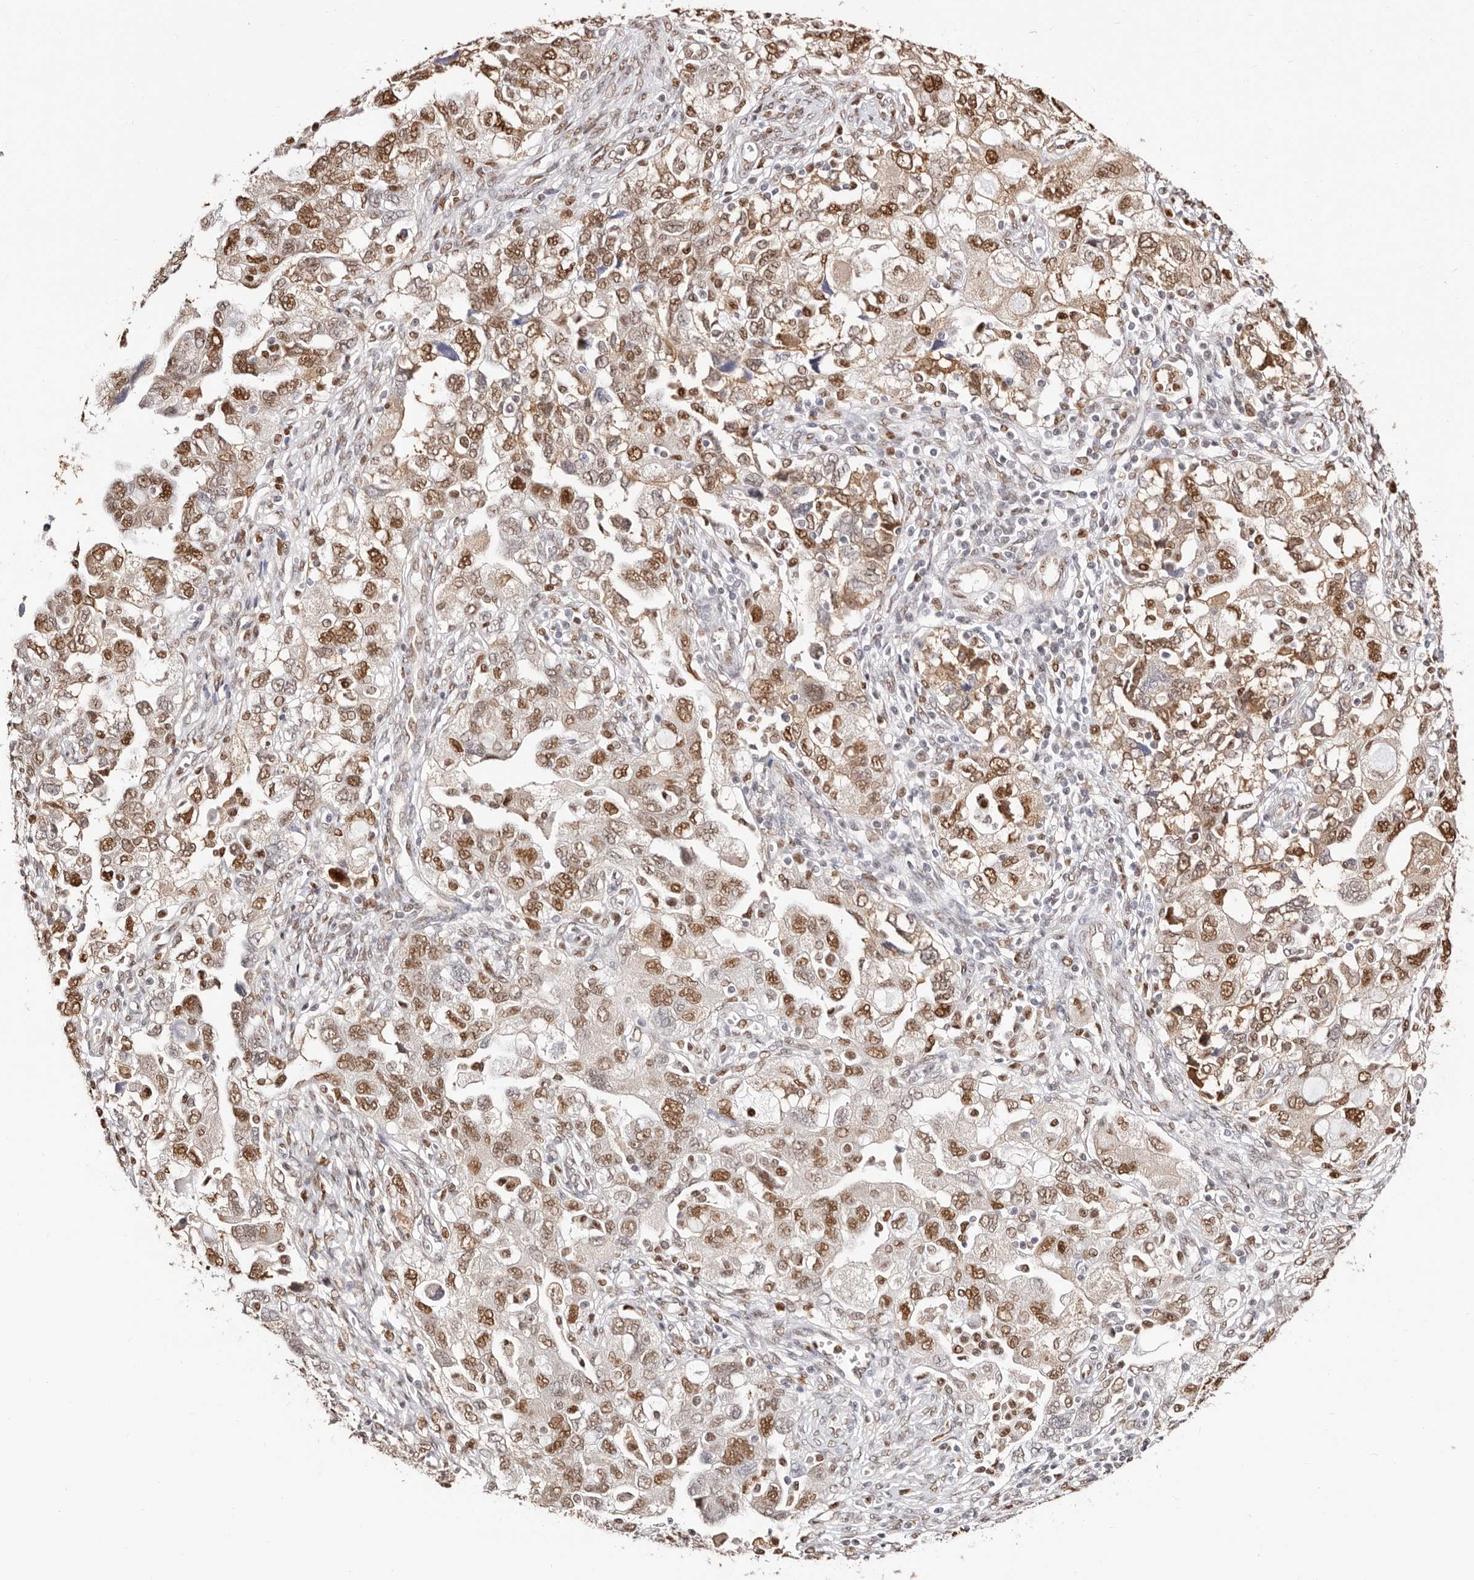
{"staining": {"intensity": "moderate", "quantity": ">75%", "location": "nuclear"}, "tissue": "ovarian cancer", "cell_type": "Tumor cells", "image_type": "cancer", "snomed": [{"axis": "morphology", "description": "Carcinoma, NOS"}, {"axis": "morphology", "description": "Cystadenocarcinoma, serous, NOS"}, {"axis": "topography", "description": "Ovary"}], "caption": "Moderate nuclear protein positivity is present in about >75% of tumor cells in ovarian cancer.", "gene": "TKT", "patient": {"sex": "female", "age": 69}}